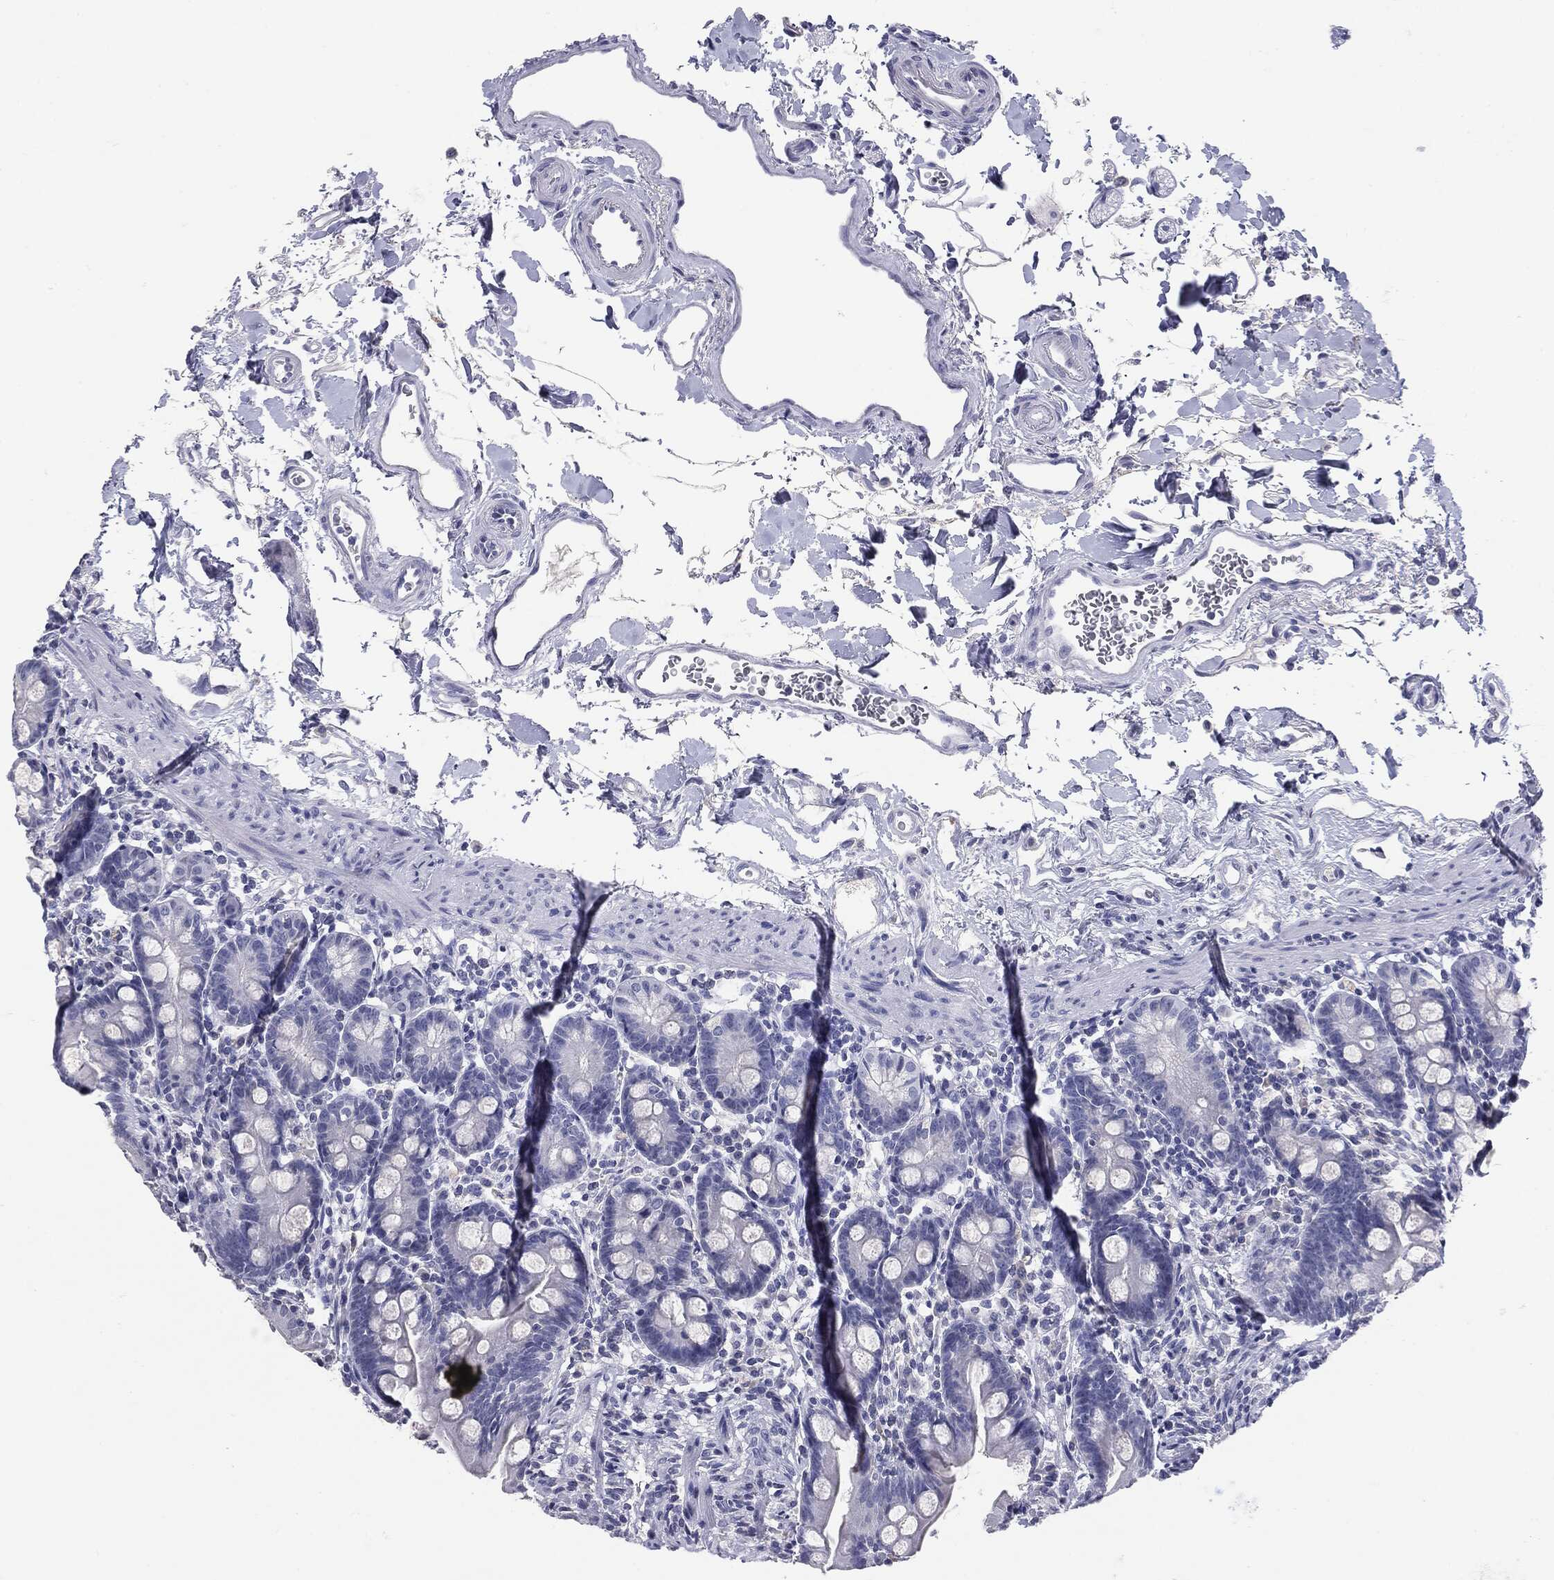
{"staining": {"intensity": "negative", "quantity": "none", "location": "none"}, "tissue": "small intestine", "cell_type": "Glandular cells", "image_type": "normal", "snomed": [{"axis": "morphology", "description": "Normal tissue, NOS"}, {"axis": "topography", "description": "Small intestine"}], "caption": "Immunohistochemistry (IHC) of normal human small intestine reveals no positivity in glandular cells.", "gene": "SERPINB4", "patient": {"sex": "female", "age": 44}}